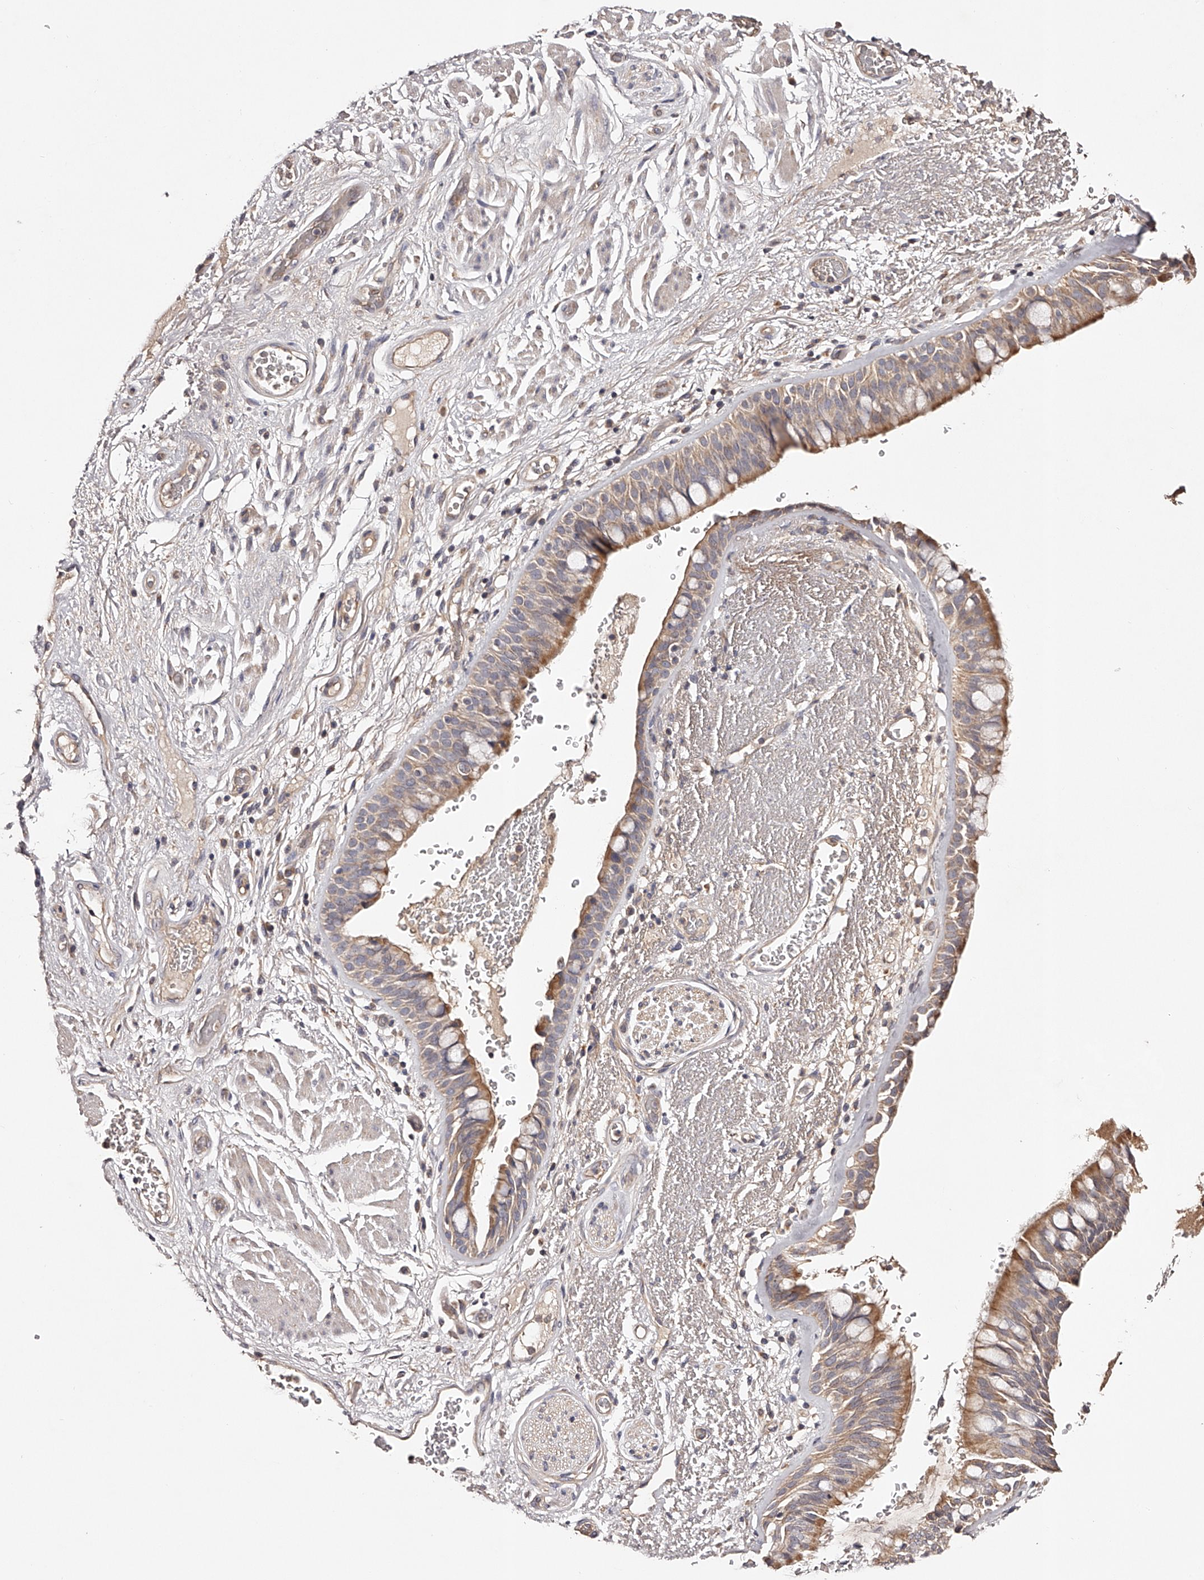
{"staining": {"intensity": "moderate", "quantity": ">75%", "location": "cytoplasmic/membranous"}, "tissue": "bronchus", "cell_type": "Respiratory epithelial cells", "image_type": "normal", "snomed": [{"axis": "morphology", "description": "Normal tissue, NOS"}, {"axis": "morphology", "description": "Squamous cell carcinoma, NOS"}, {"axis": "topography", "description": "Lymph node"}, {"axis": "topography", "description": "Bronchus"}, {"axis": "topography", "description": "Lung"}], "caption": "Immunohistochemical staining of unremarkable bronchus exhibits medium levels of moderate cytoplasmic/membranous expression in about >75% of respiratory epithelial cells.", "gene": "USP21", "patient": {"sex": "male", "age": 66}}